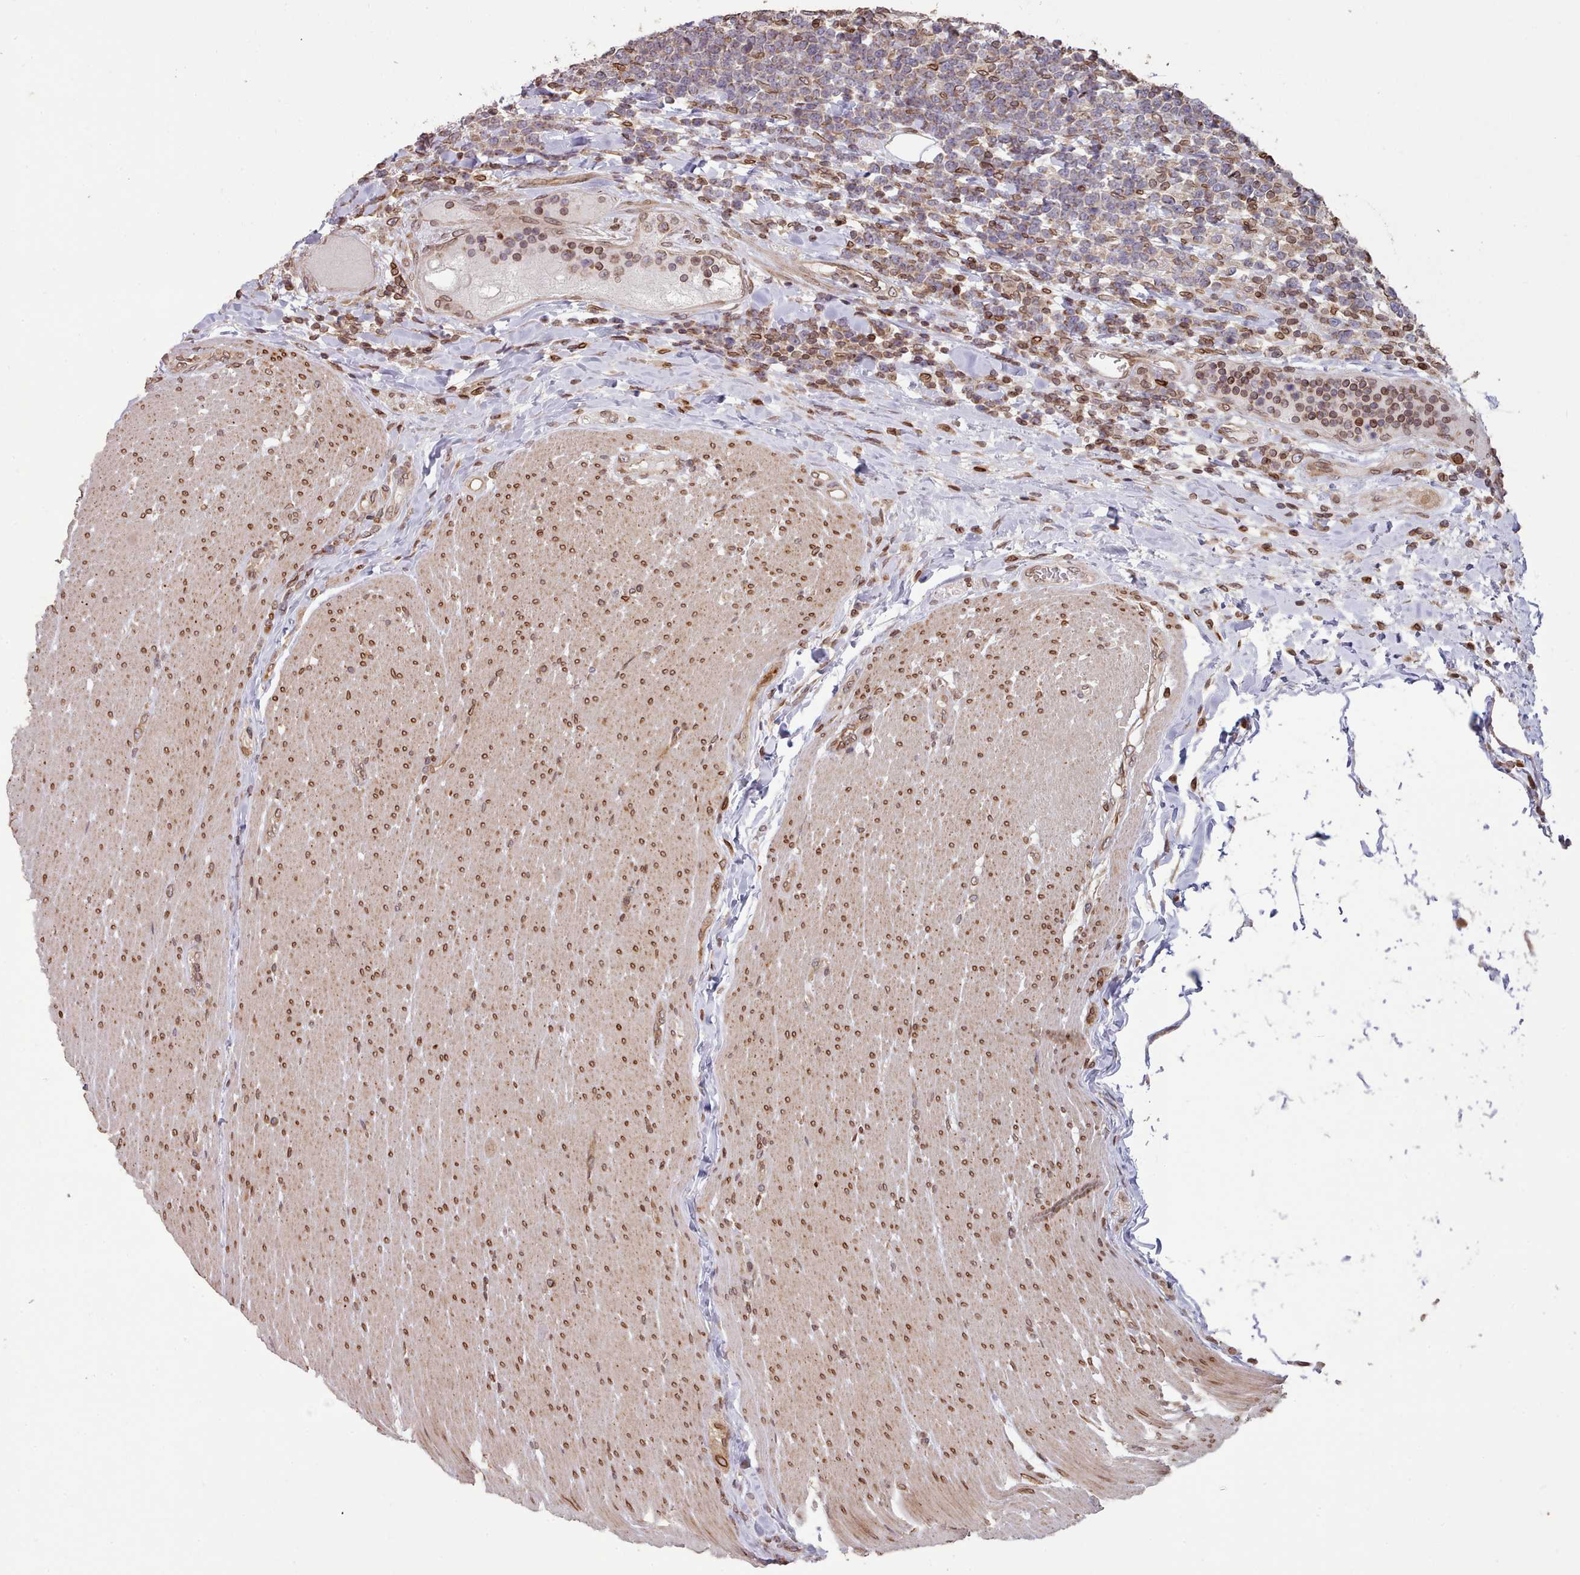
{"staining": {"intensity": "moderate", "quantity": "<25%", "location": "cytoplasmic/membranous,nuclear"}, "tissue": "lymphoma", "cell_type": "Tumor cells", "image_type": "cancer", "snomed": [{"axis": "morphology", "description": "Malignant lymphoma, non-Hodgkin's type, High grade"}, {"axis": "topography", "description": "Small intestine"}], "caption": "Protein analysis of malignant lymphoma, non-Hodgkin's type (high-grade) tissue reveals moderate cytoplasmic/membranous and nuclear staining in about <25% of tumor cells.", "gene": "TOR1AIP1", "patient": {"sex": "male", "age": 8}}